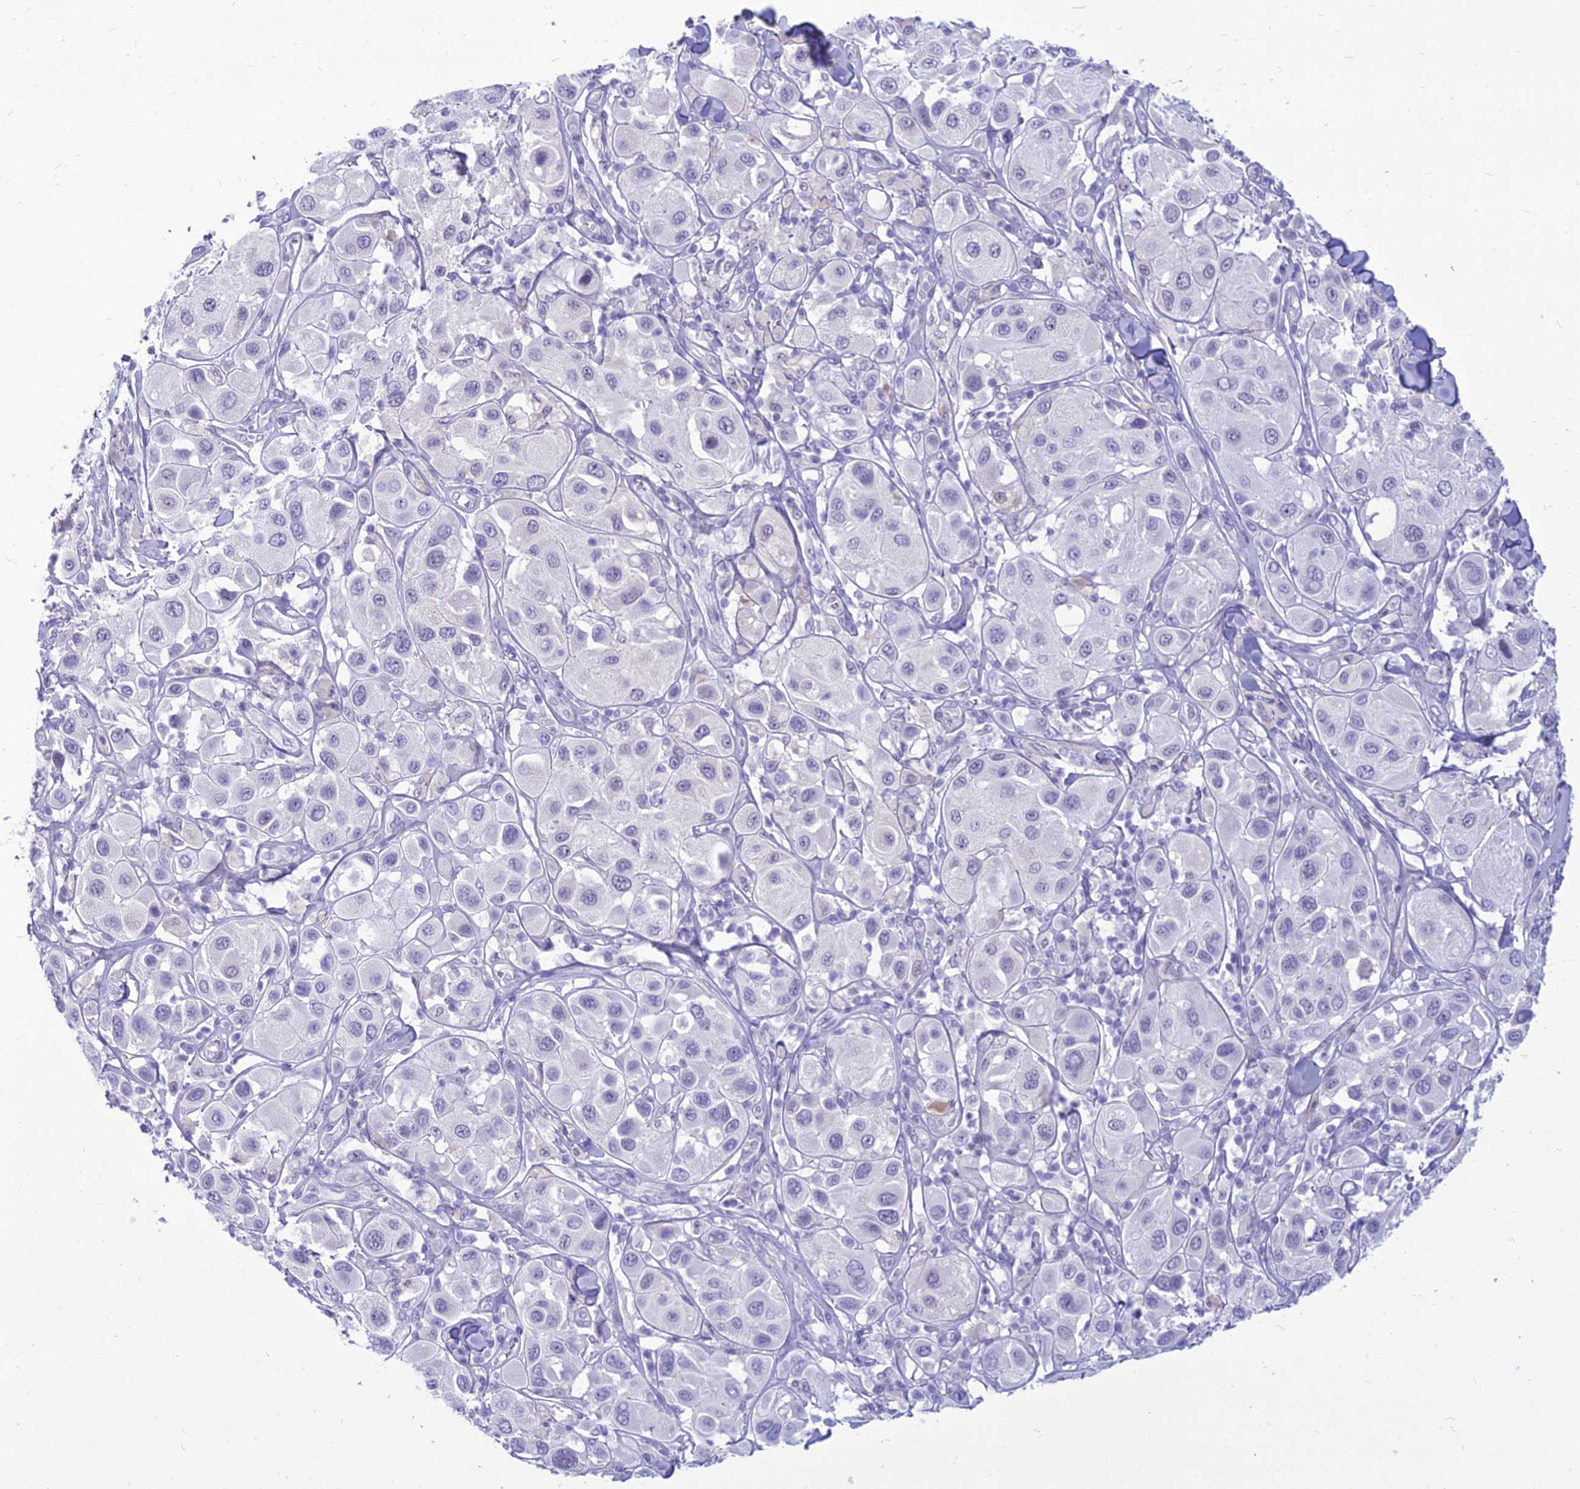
{"staining": {"intensity": "negative", "quantity": "none", "location": "none"}, "tissue": "melanoma", "cell_type": "Tumor cells", "image_type": "cancer", "snomed": [{"axis": "morphology", "description": "Malignant melanoma, Metastatic site"}, {"axis": "topography", "description": "Skin"}], "caption": "This is a image of IHC staining of melanoma, which shows no expression in tumor cells. (DAB immunohistochemistry (IHC) with hematoxylin counter stain).", "gene": "DHX40", "patient": {"sex": "male", "age": 41}}